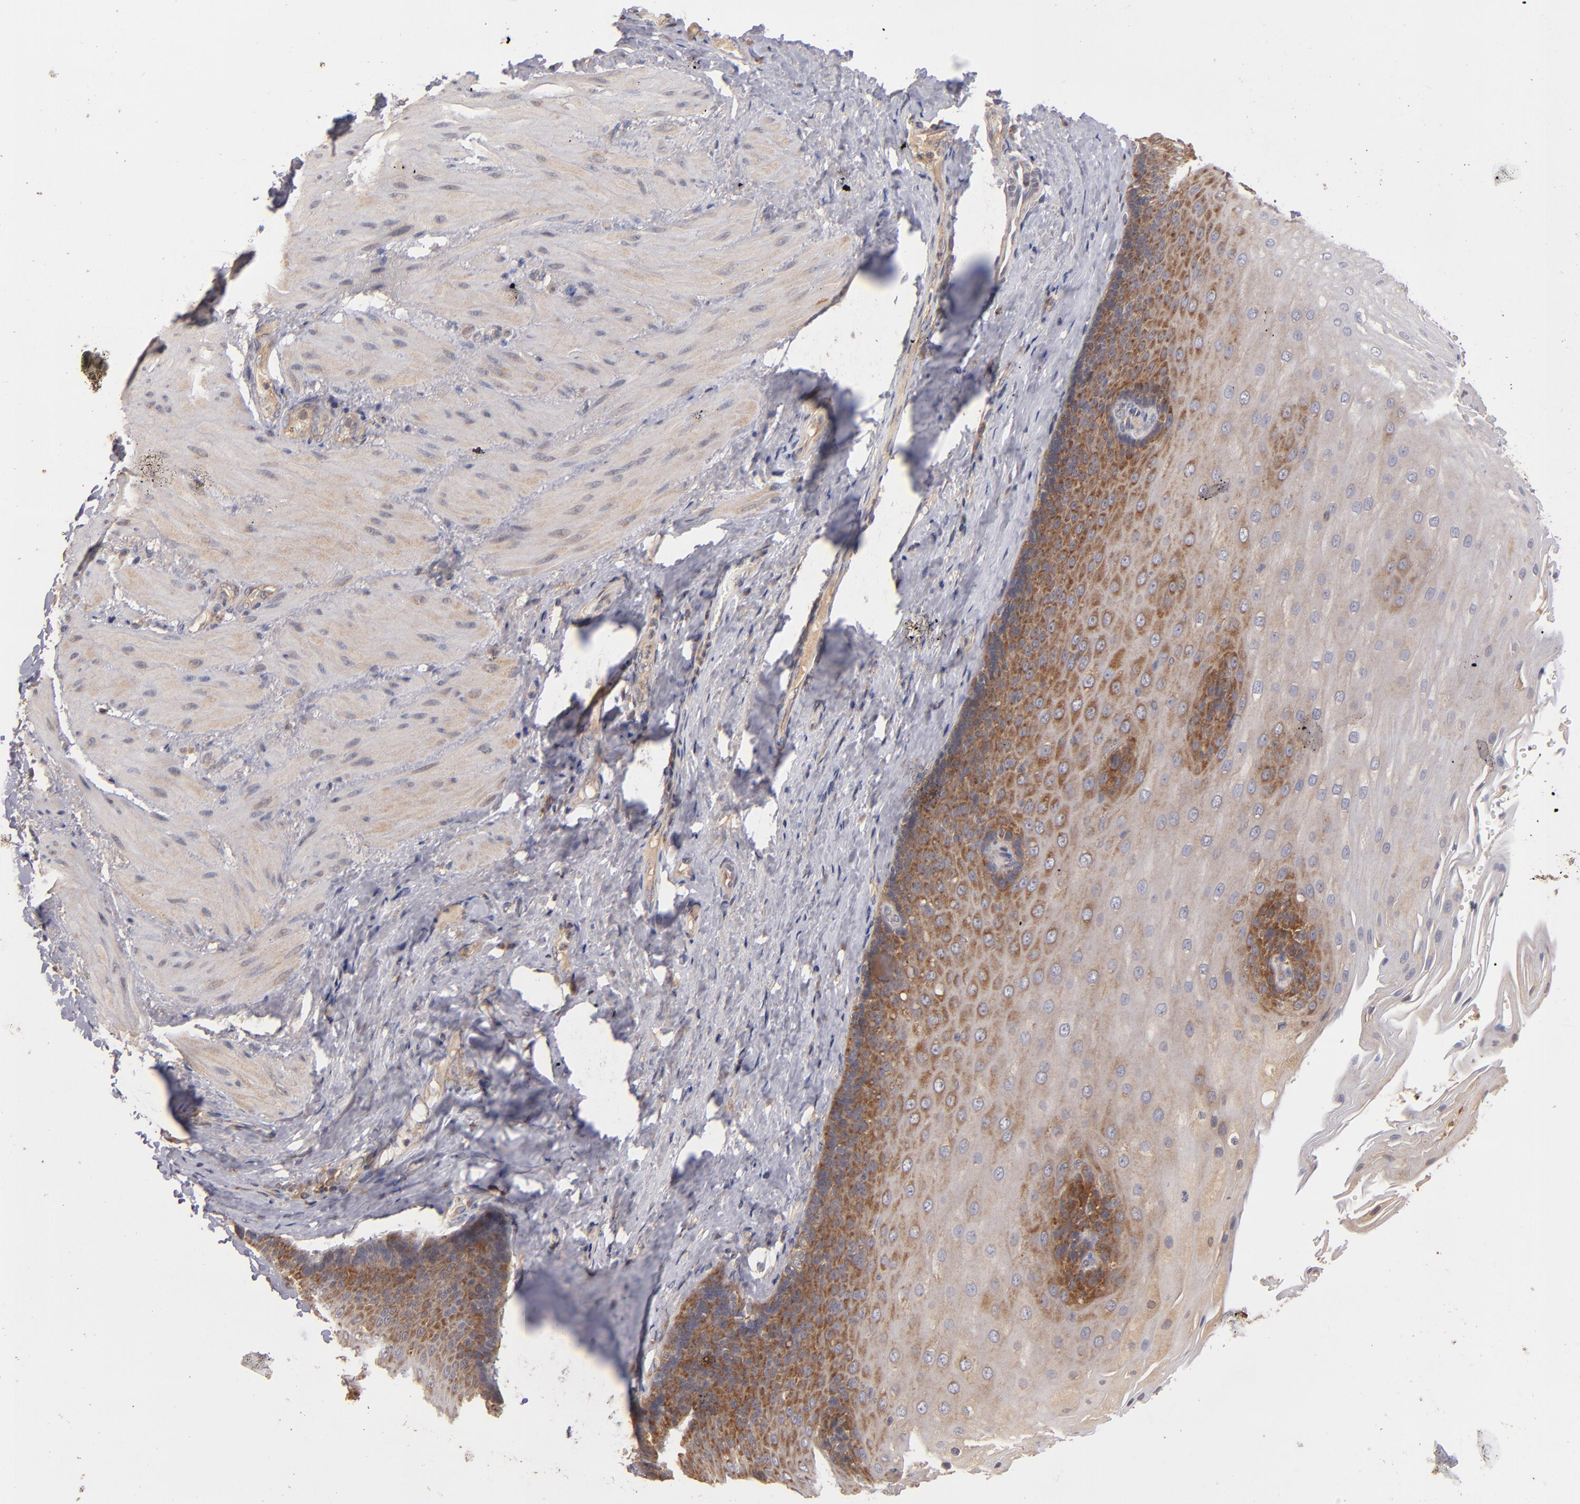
{"staining": {"intensity": "moderate", "quantity": "25%-75%", "location": "cytoplasmic/membranous"}, "tissue": "esophagus", "cell_type": "Squamous epithelial cells", "image_type": "normal", "snomed": [{"axis": "morphology", "description": "Normal tissue, NOS"}, {"axis": "topography", "description": "Esophagus"}], "caption": "Immunohistochemical staining of unremarkable esophagus shows moderate cytoplasmic/membranous protein staining in approximately 25%-75% of squamous epithelial cells. Nuclei are stained in blue.", "gene": "UPF3B", "patient": {"sex": "male", "age": 62}}